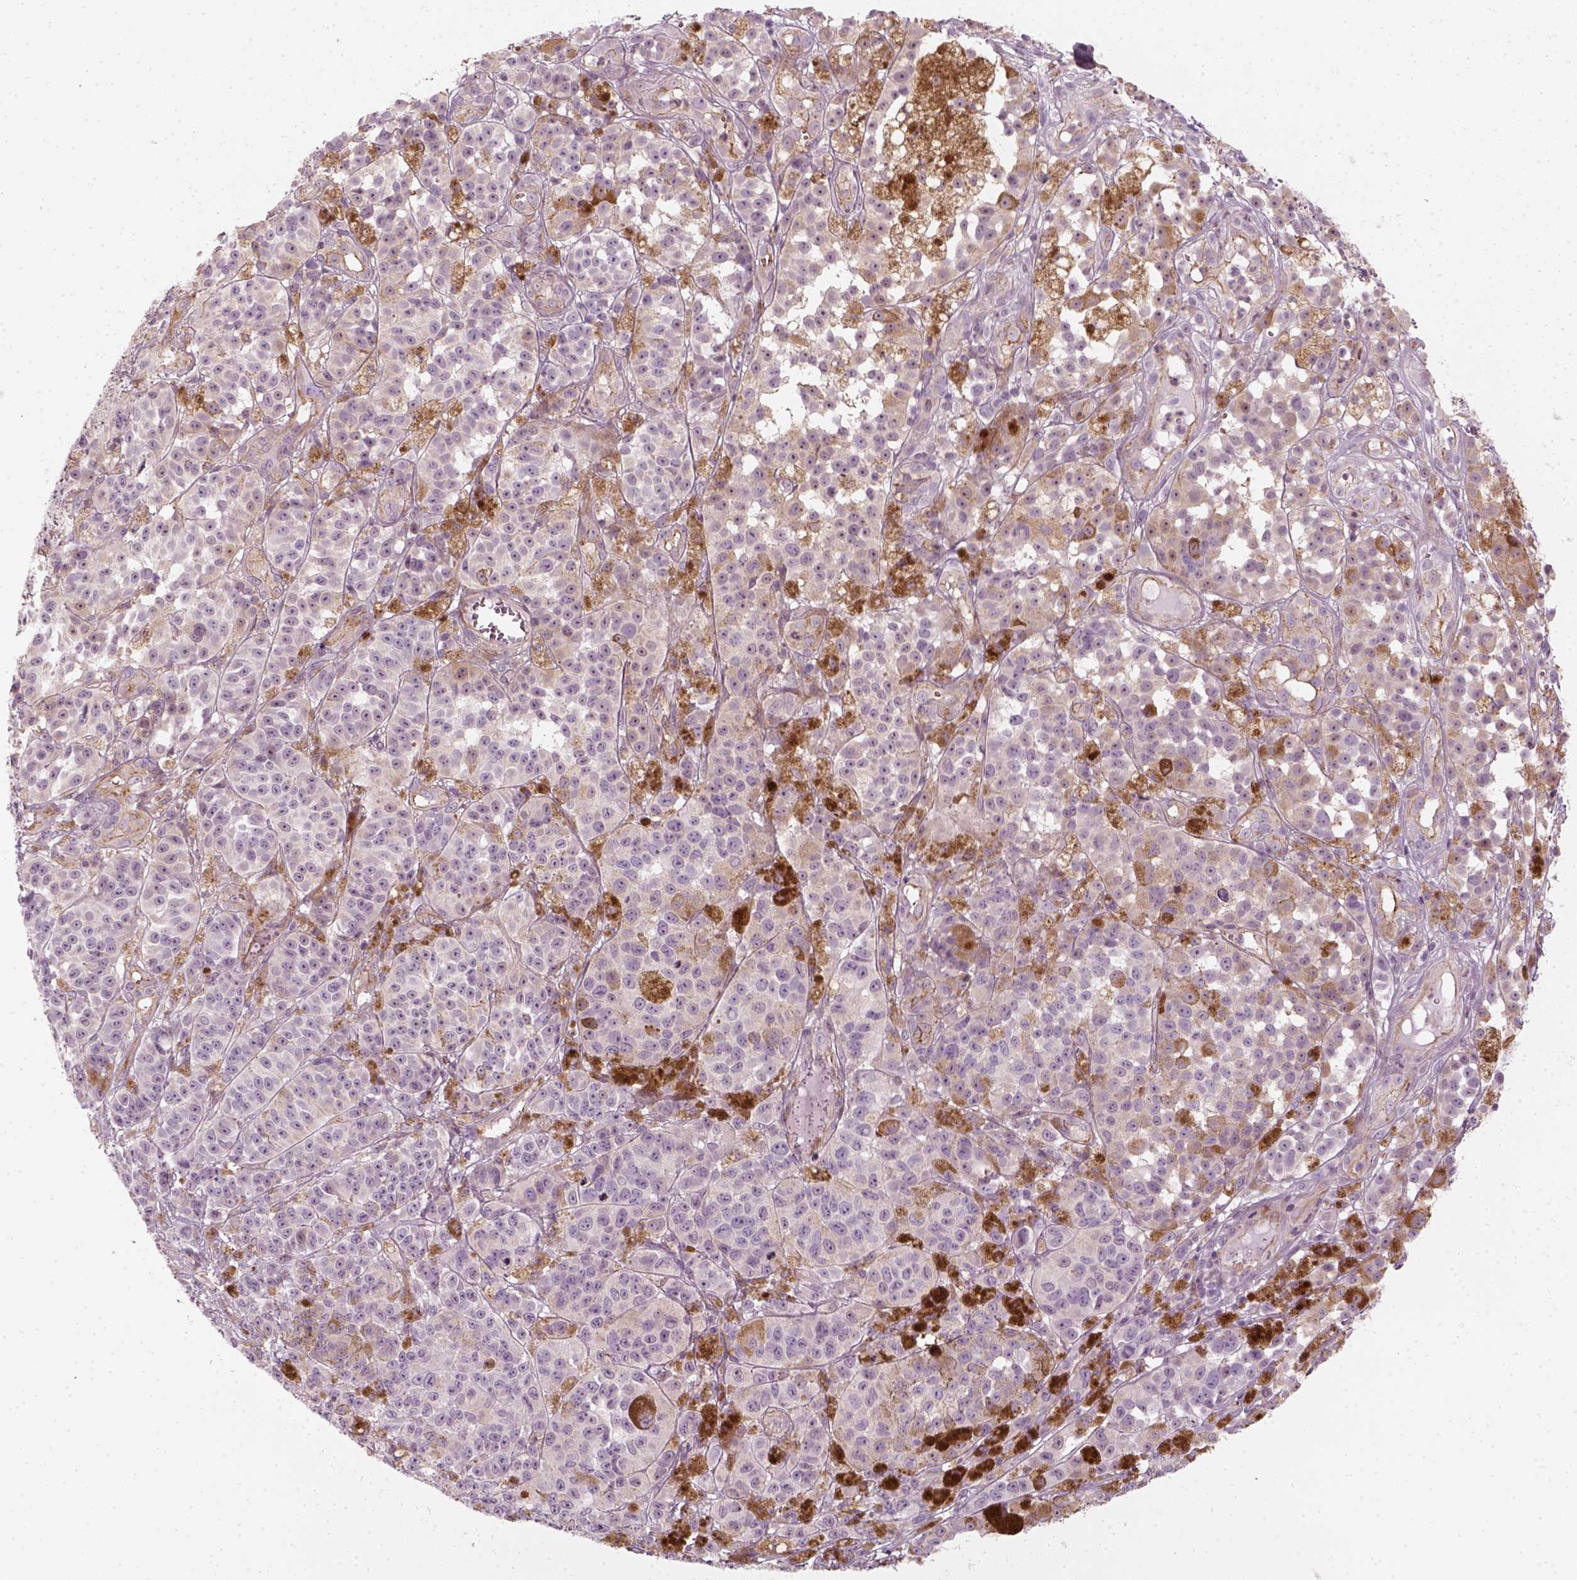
{"staining": {"intensity": "negative", "quantity": "none", "location": "none"}, "tissue": "melanoma", "cell_type": "Tumor cells", "image_type": "cancer", "snomed": [{"axis": "morphology", "description": "Malignant melanoma, NOS"}, {"axis": "topography", "description": "Skin"}], "caption": "A micrograph of human melanoma is negative for staining in tumor cells.", "gene": "DNASE1L1", "patient": {"sex": "female", "age": 58}}